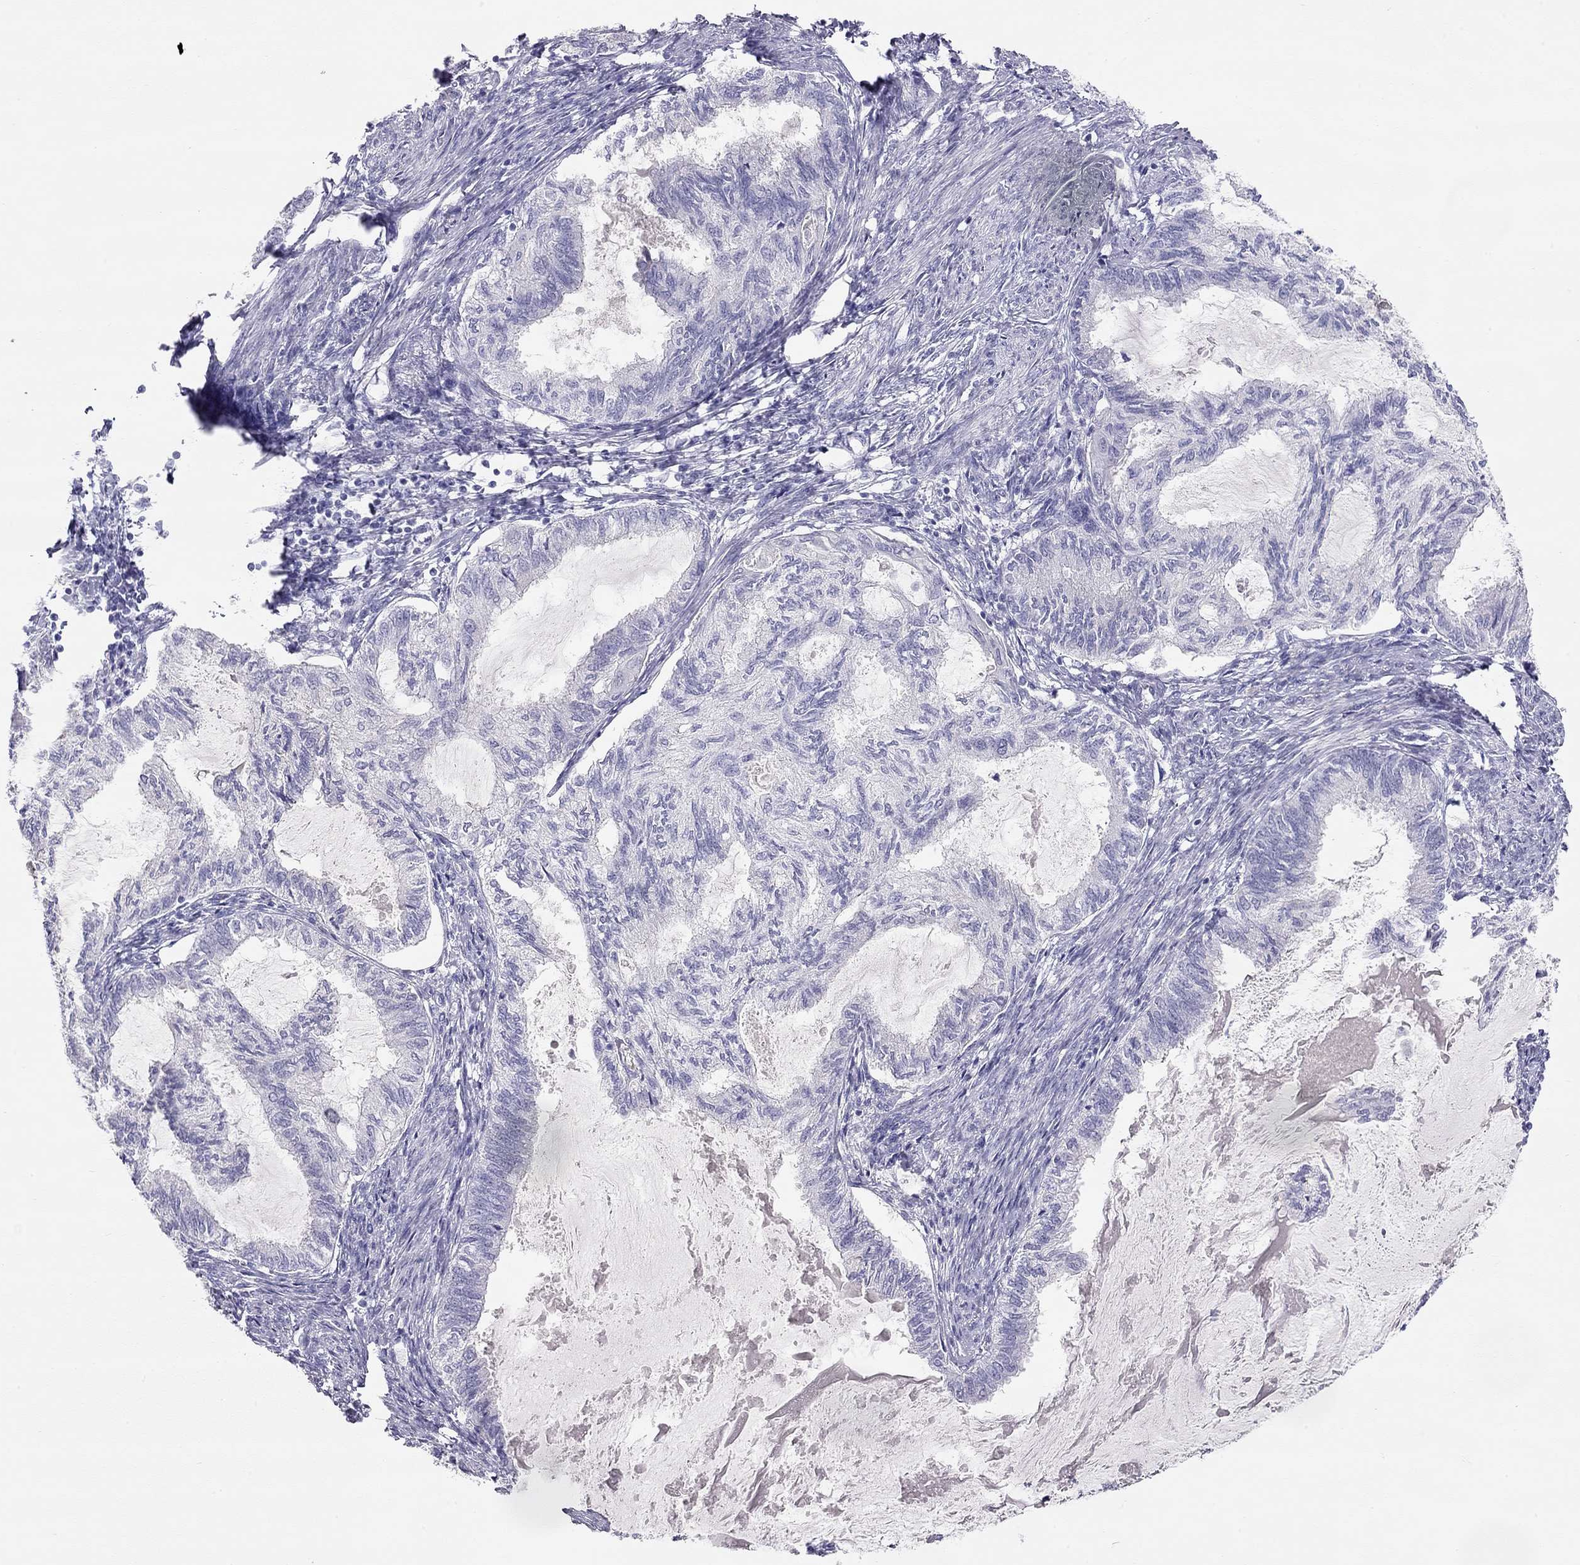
{"staining": {"intensity": "negative", "quantity": "none", "location": "none"}, "tissue": "endometrial cancer", "cell_type": "Tumor cells", "image_type": "cancer", "snomed": [{"axis": "morphology", "description": "Adenocarcinoma, NOS"}, {"axis": "topography", "description": "Endometrium"}], "caption": "This histopathology image is of adenocarcinoma (endometrial) stained with IHC to label a protein in brown with the nuclei are counter-stained blue. There is no staining in tumor cells. (DAB (3,3'-diaminobenzidine) immunohistochemistry, high magnification).", "gene": "KCNV2", "patient": {"sex": "female", "age": 86}}